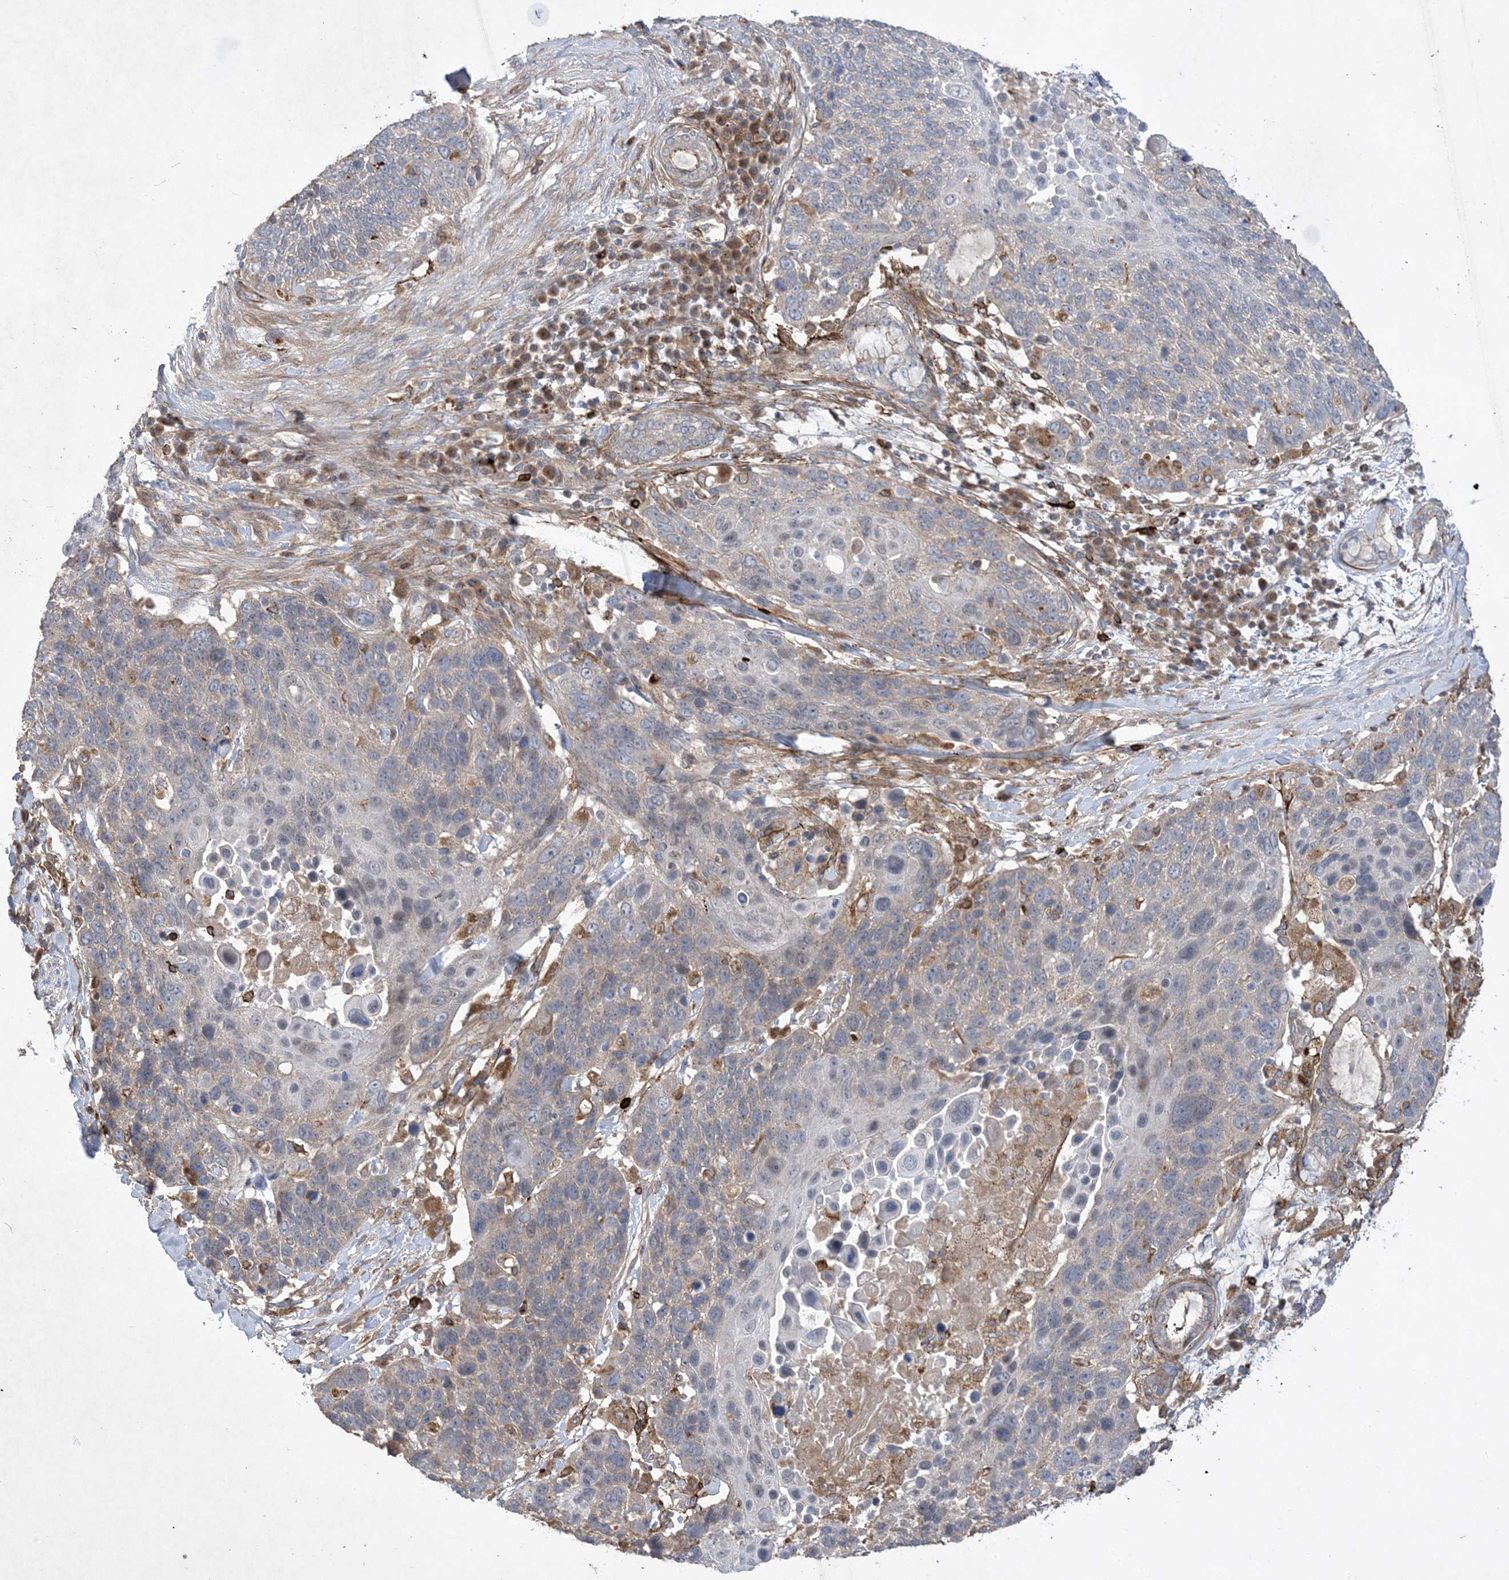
{"staining": {"intensity": "weak", "quantity": "<25%", "location": "cytoplasmic/membranous"}, "tissue": "lung cancer", "cell_type": "Tumor cells", "image_type": "cancer", "snomed": [{"axis": "morphology", "description": "Squamous cell carcinoma, NOS"}, {"axis": "topography", "description": "Lung"}], "caption": "Immunohistochemistry image of human lung squamous cell carcinoma stained for a protein (brown), which demonstrates no expression in tumor cells.", "gene": "MASP2", "patient": {"sex": "male", "age": 66}}